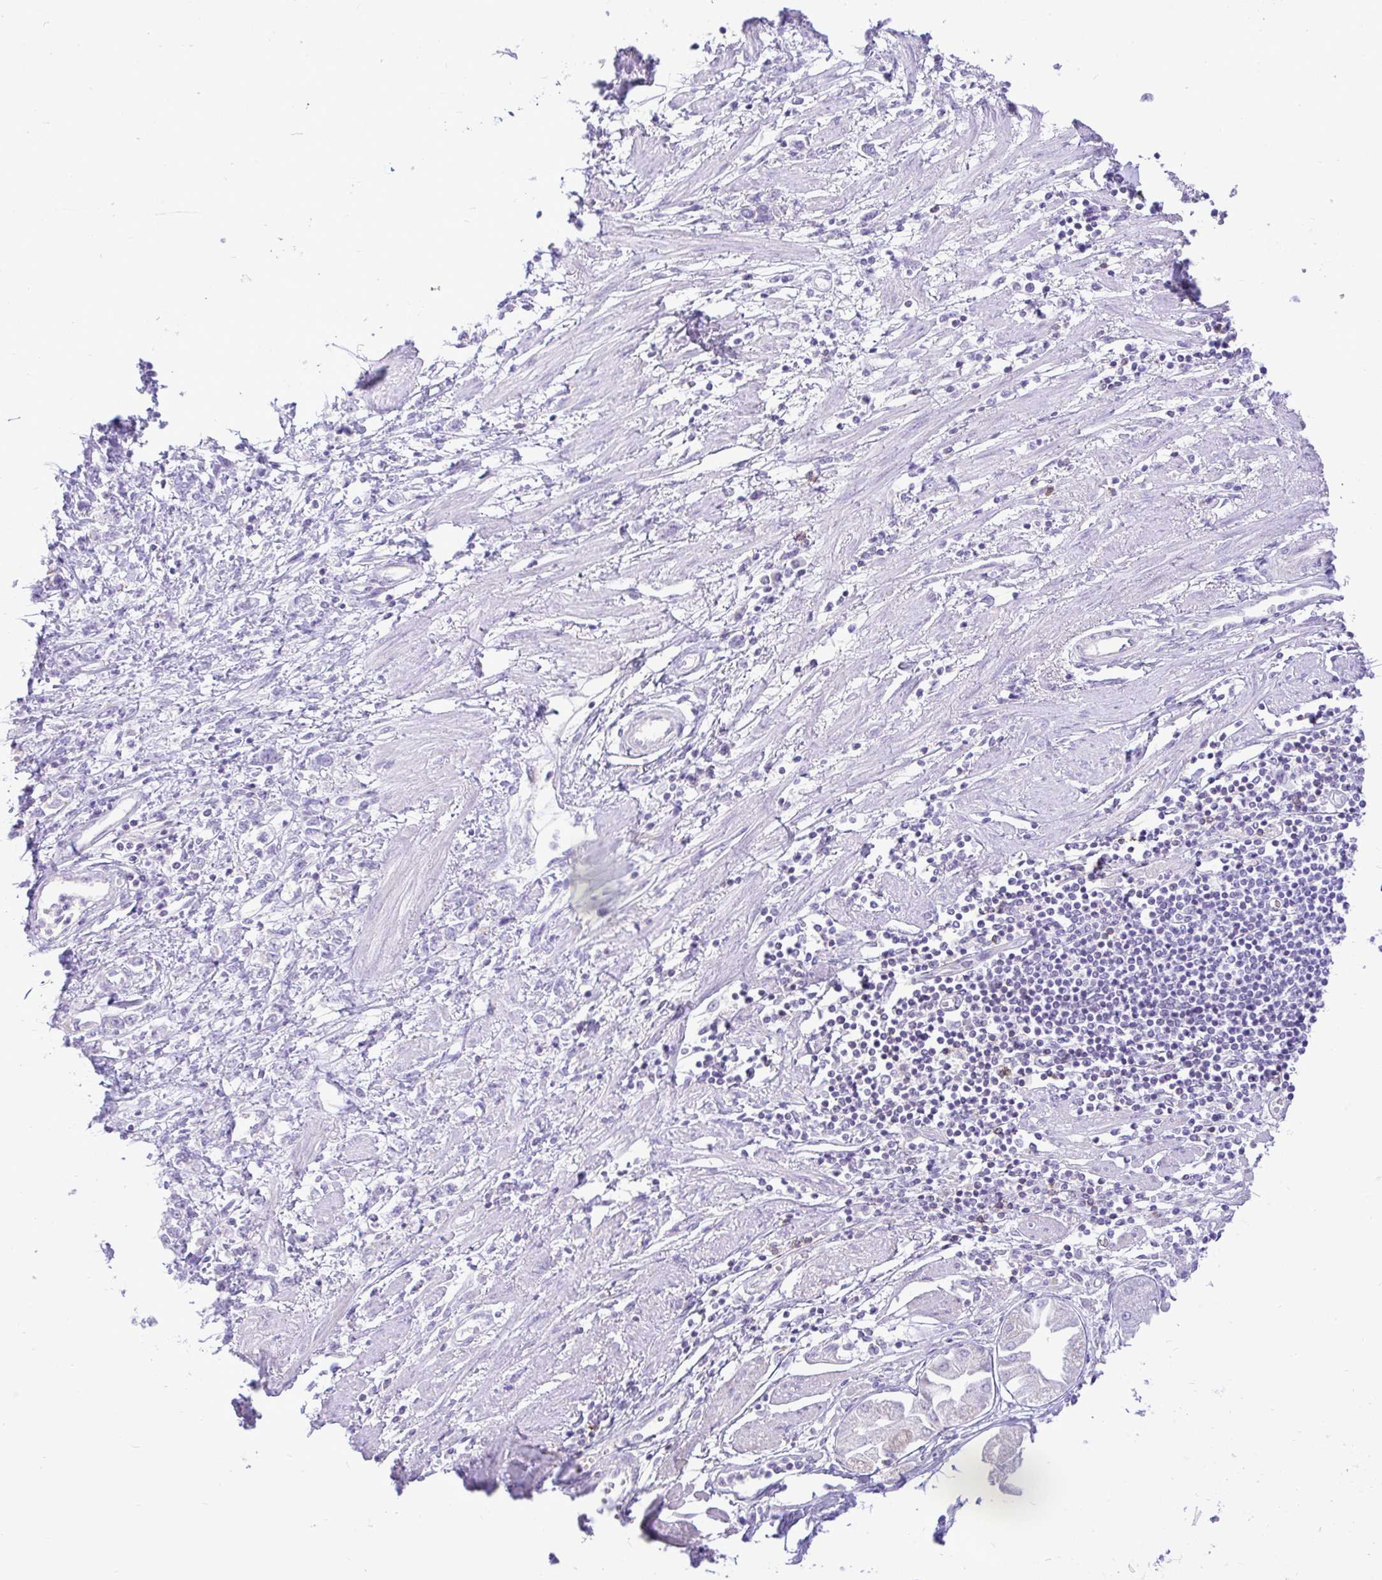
{"staining": {"intensity": "negative", "quantity": "none", "location": "none"}, "tissue": "stomach cancer", "cell_type": "Tumor cells", "image_type": "cancer", "snomed": [{"axis": "morphology", "description": "Adenocarcinoma, NOS"}, {"axis": "topography", "description": "Stomach"}], "caption": "A high-resolution micrograph shows IHC staining of stomach adenocarcinoma, which reveals no significant staining in tumor cells.", "gene": "ZNF101", "patient": {"sex": "female", "age": 76}}